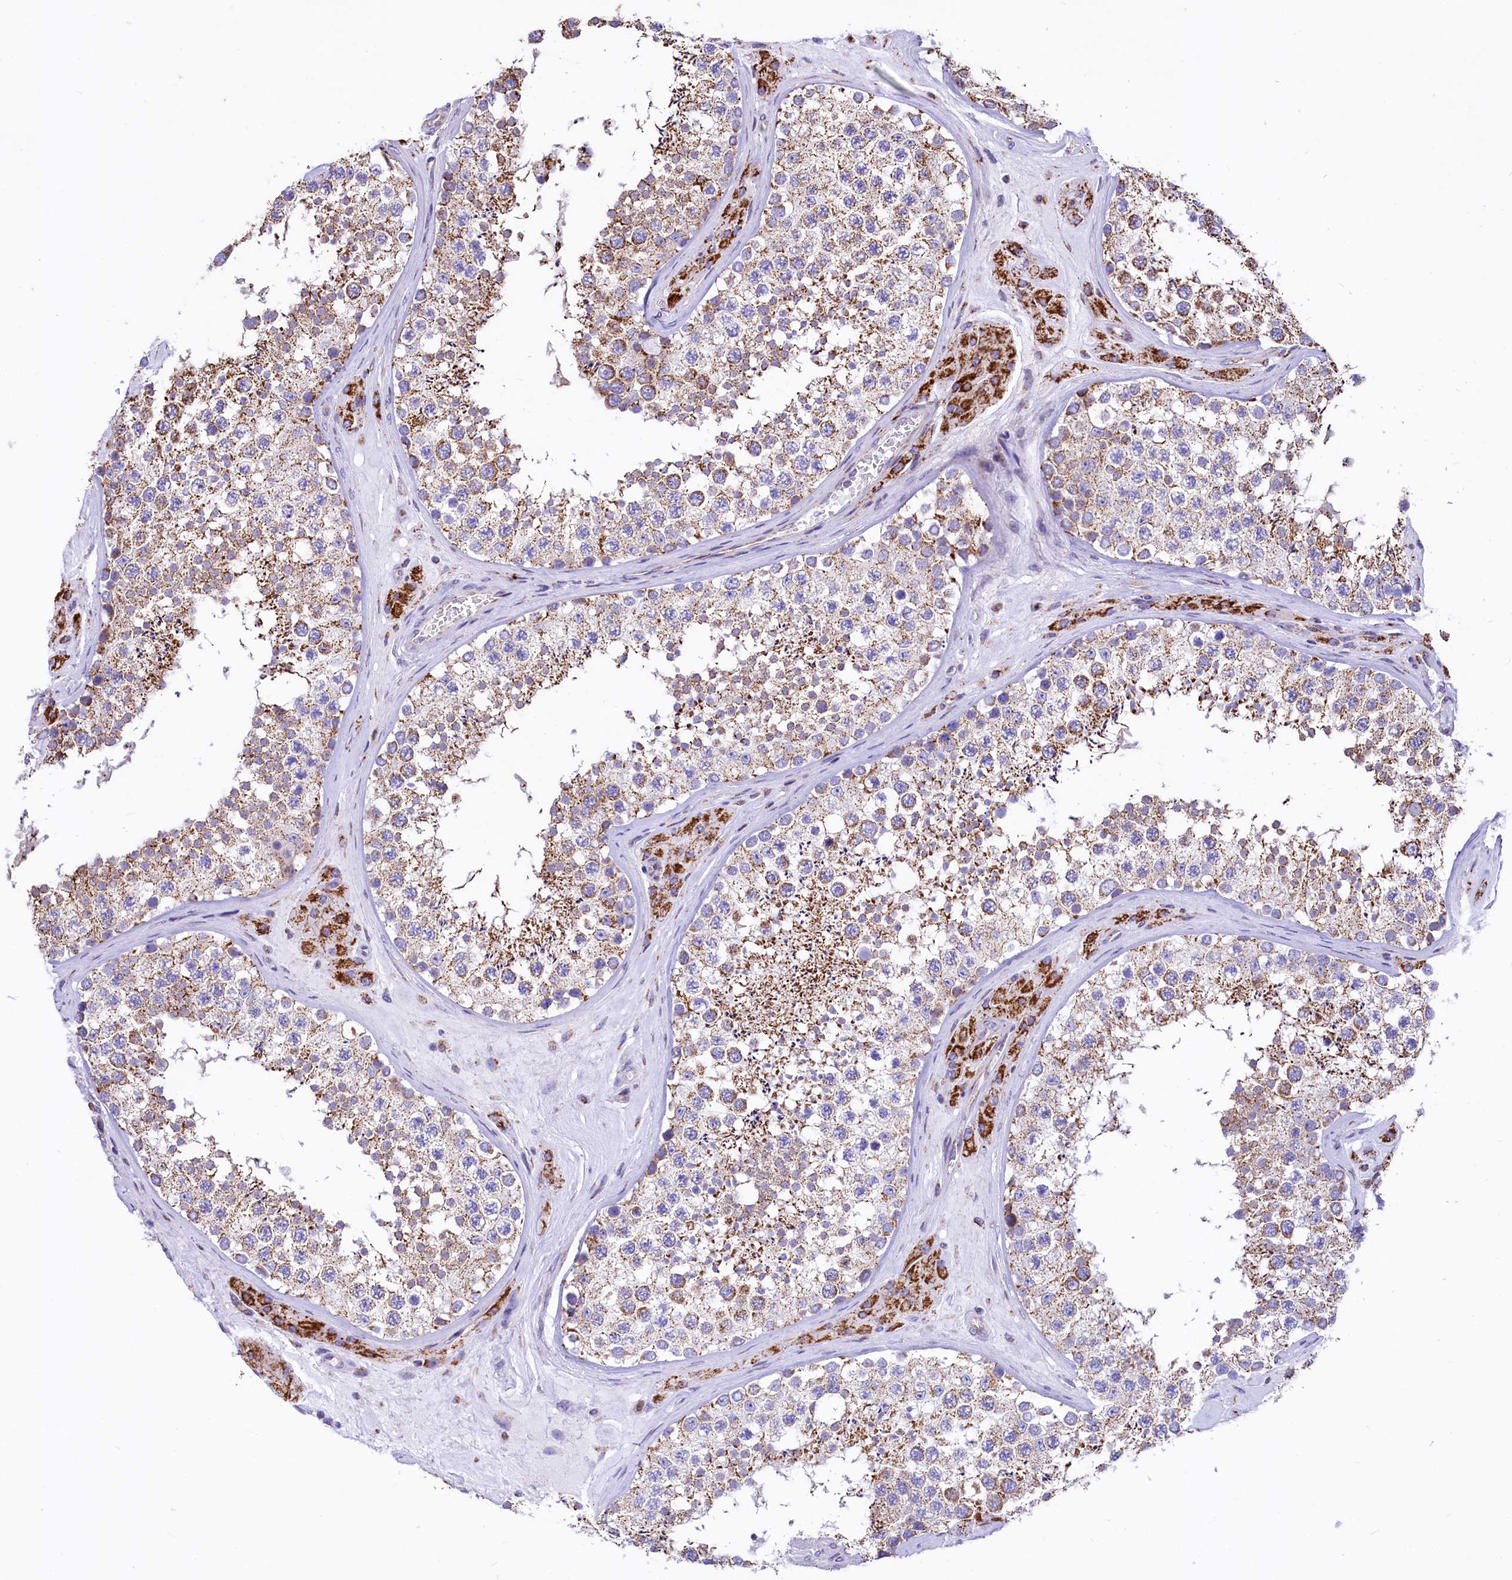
{"staining": {"intensity": "moderate", "quantity": ">75%", "location": "cytoplasmic/membranous"}, "tissue": "testis", "cell_type": "Cells in seminiferous ducts", "image_type": "normal", "snomed": [{"axis": "morphology", "description": "Normal tissue, NOS"}, {"axis": "topography", "description": "Testis"}], "caption": "Moderate cytoplasmic/membranous positivity for a protein is identified in approximately >75% of cells in seminiferous ducts of normal testis using IHC.", "gene": "VWCE", "patient": {"sex": "male", "age": 46}}